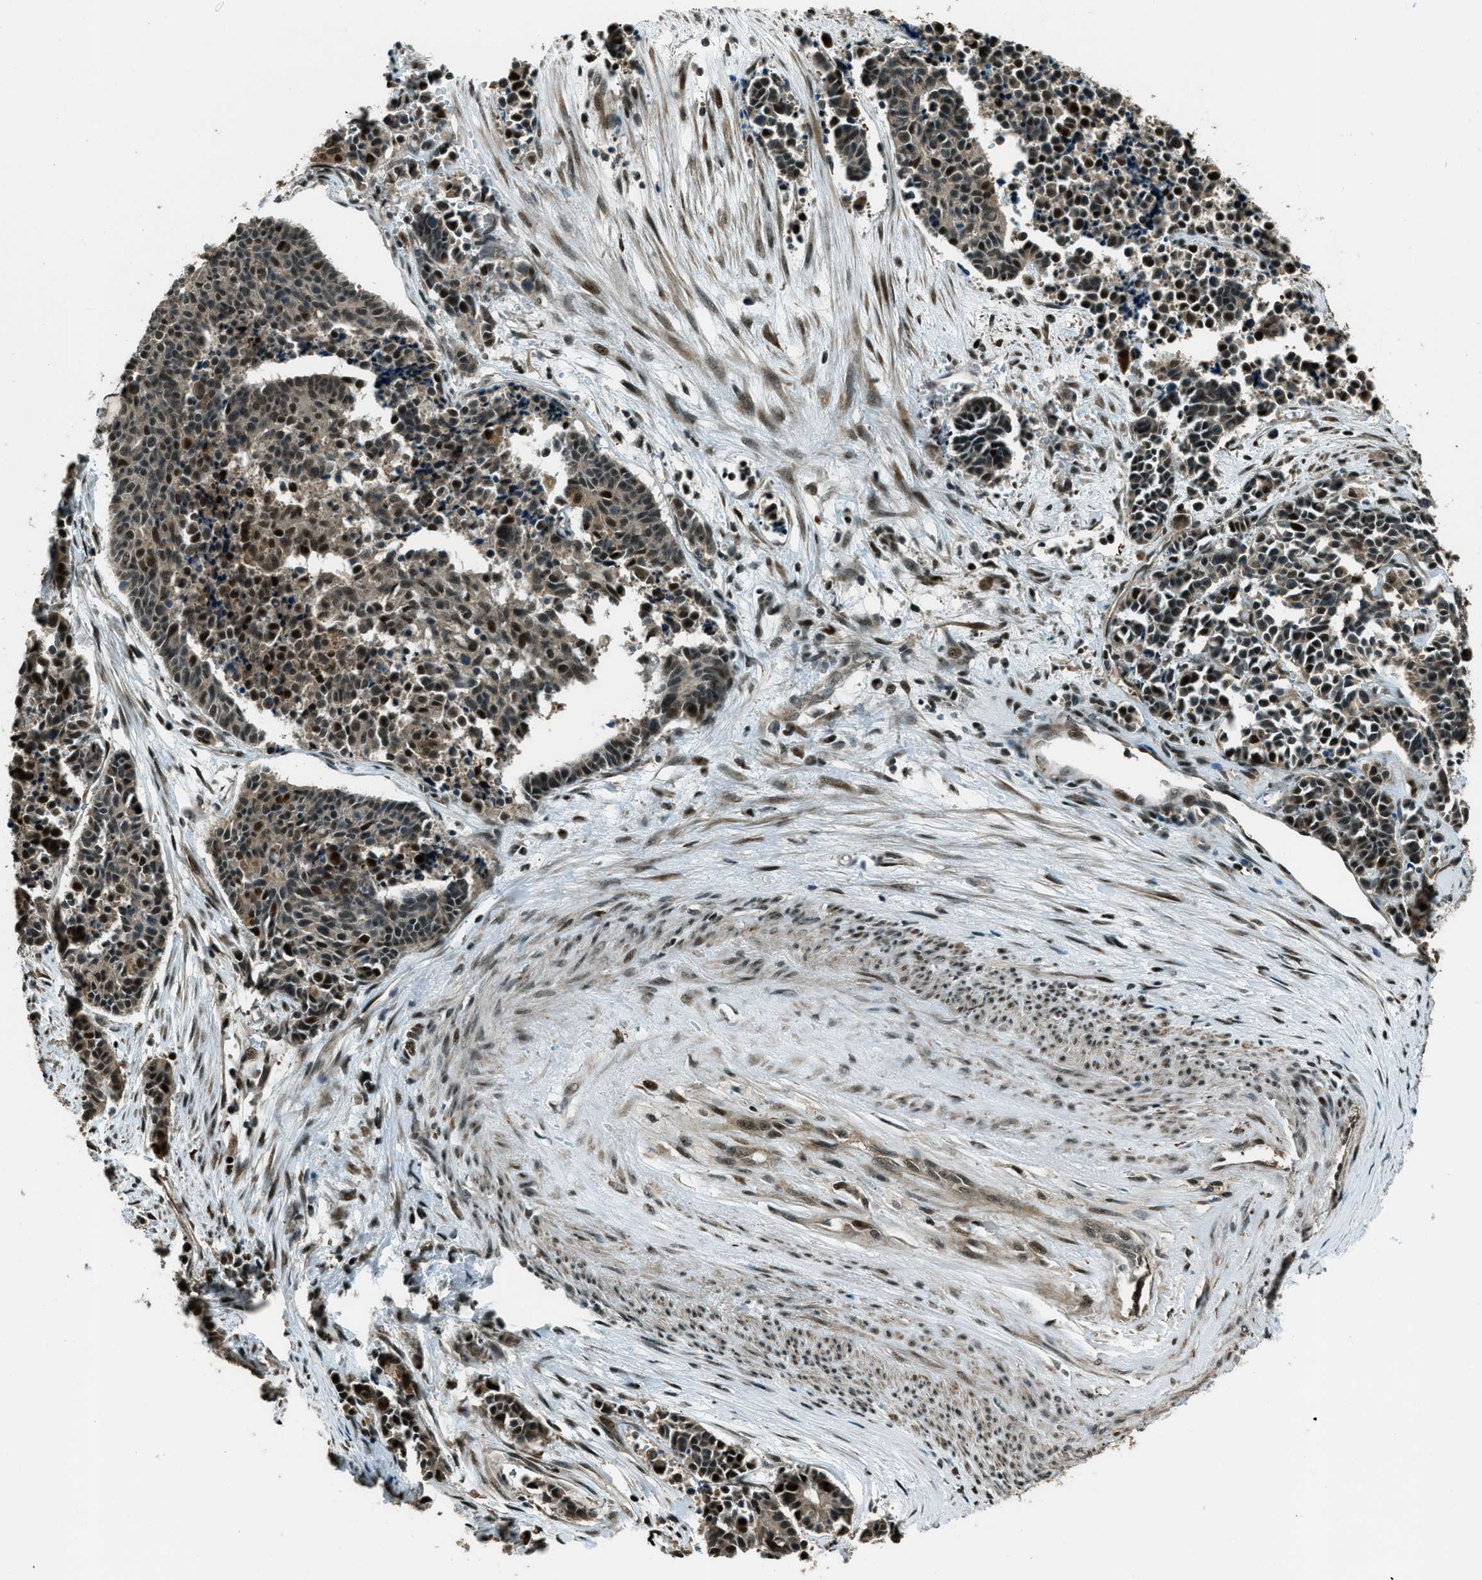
{"staining": {"intensity": "strong", "quantity": "25%-75%", "location": "cytoplasmic/membranous,nuclear"}, "tissue": "cervical cancer", "cell_type": "Tumor cells", "image_type": "cancer", "snomed": [{"axis": "morphology", "description": "Squamous cell carcinoma, NOS"}, {"axis": "topography", "description": "Cervix"}], "caption": "About 25%-75% of tumor cells in squamous cell carcinoma (cervical) reveal strong cytoplasmic/membranous and nuclear protein positivity as visualized by brown immunohistochemical staining.", "gene": "TARDBP", "patient": {"sex": "female", "age": 35}}